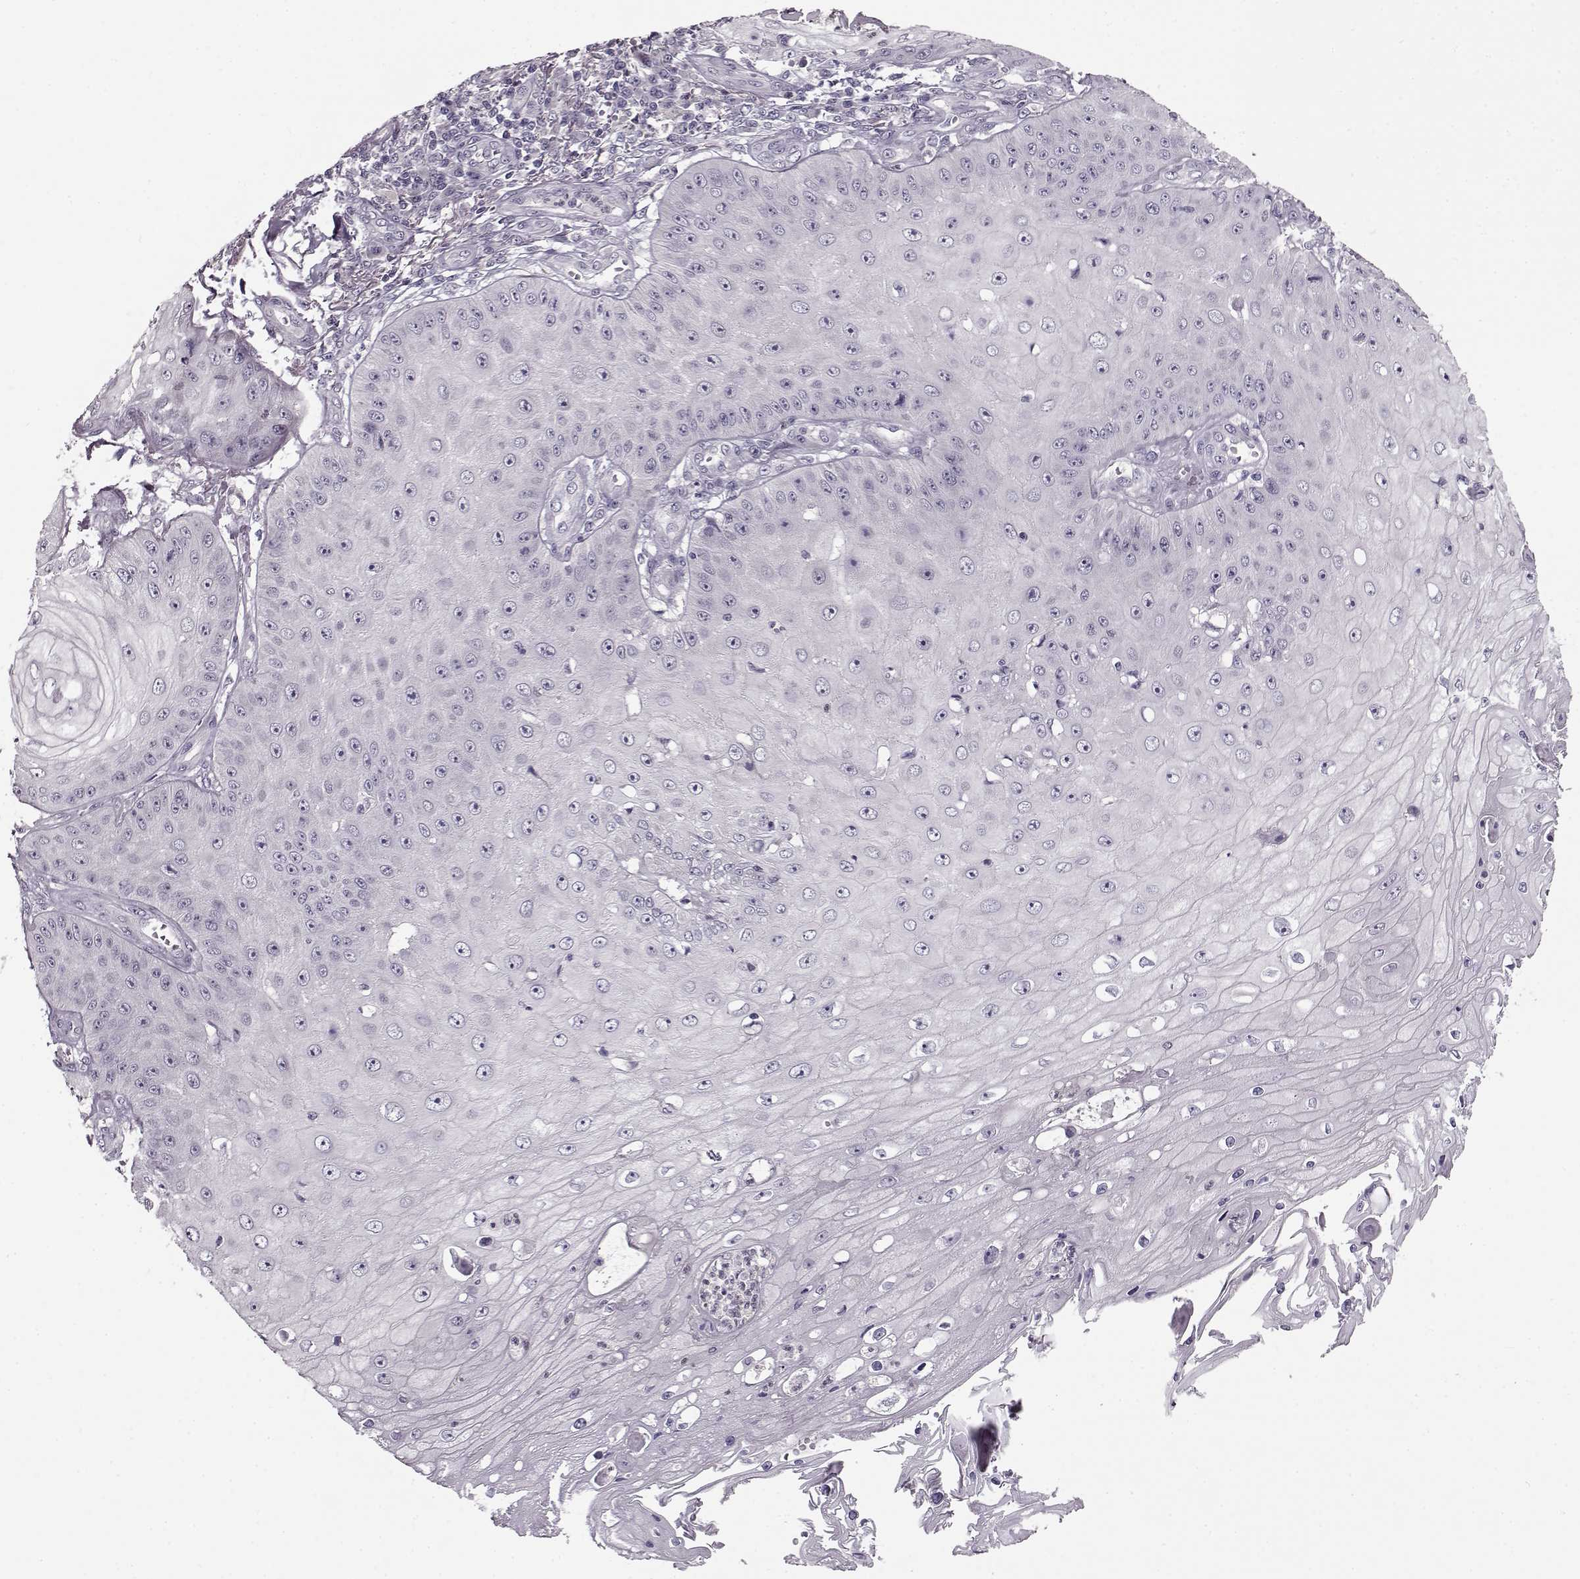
{"staining": {"intensity": "negative", "quantity": "none", "location": "none"}, "tissue": "skin cancer", "cell_type": "Tumor cells", "image_type": "cancer", "snomed": [{"axis": "morphology", "description": "Squamous cell carcinoma, NOS"}, {"axis": "topography", "description": "Skin"}], "caption": "The image demonstrates no staining of tumor cells in skin squamous cell carcinoma.", "gene": "RP1L1", "patient": {"sex": "male", "age": 70}}